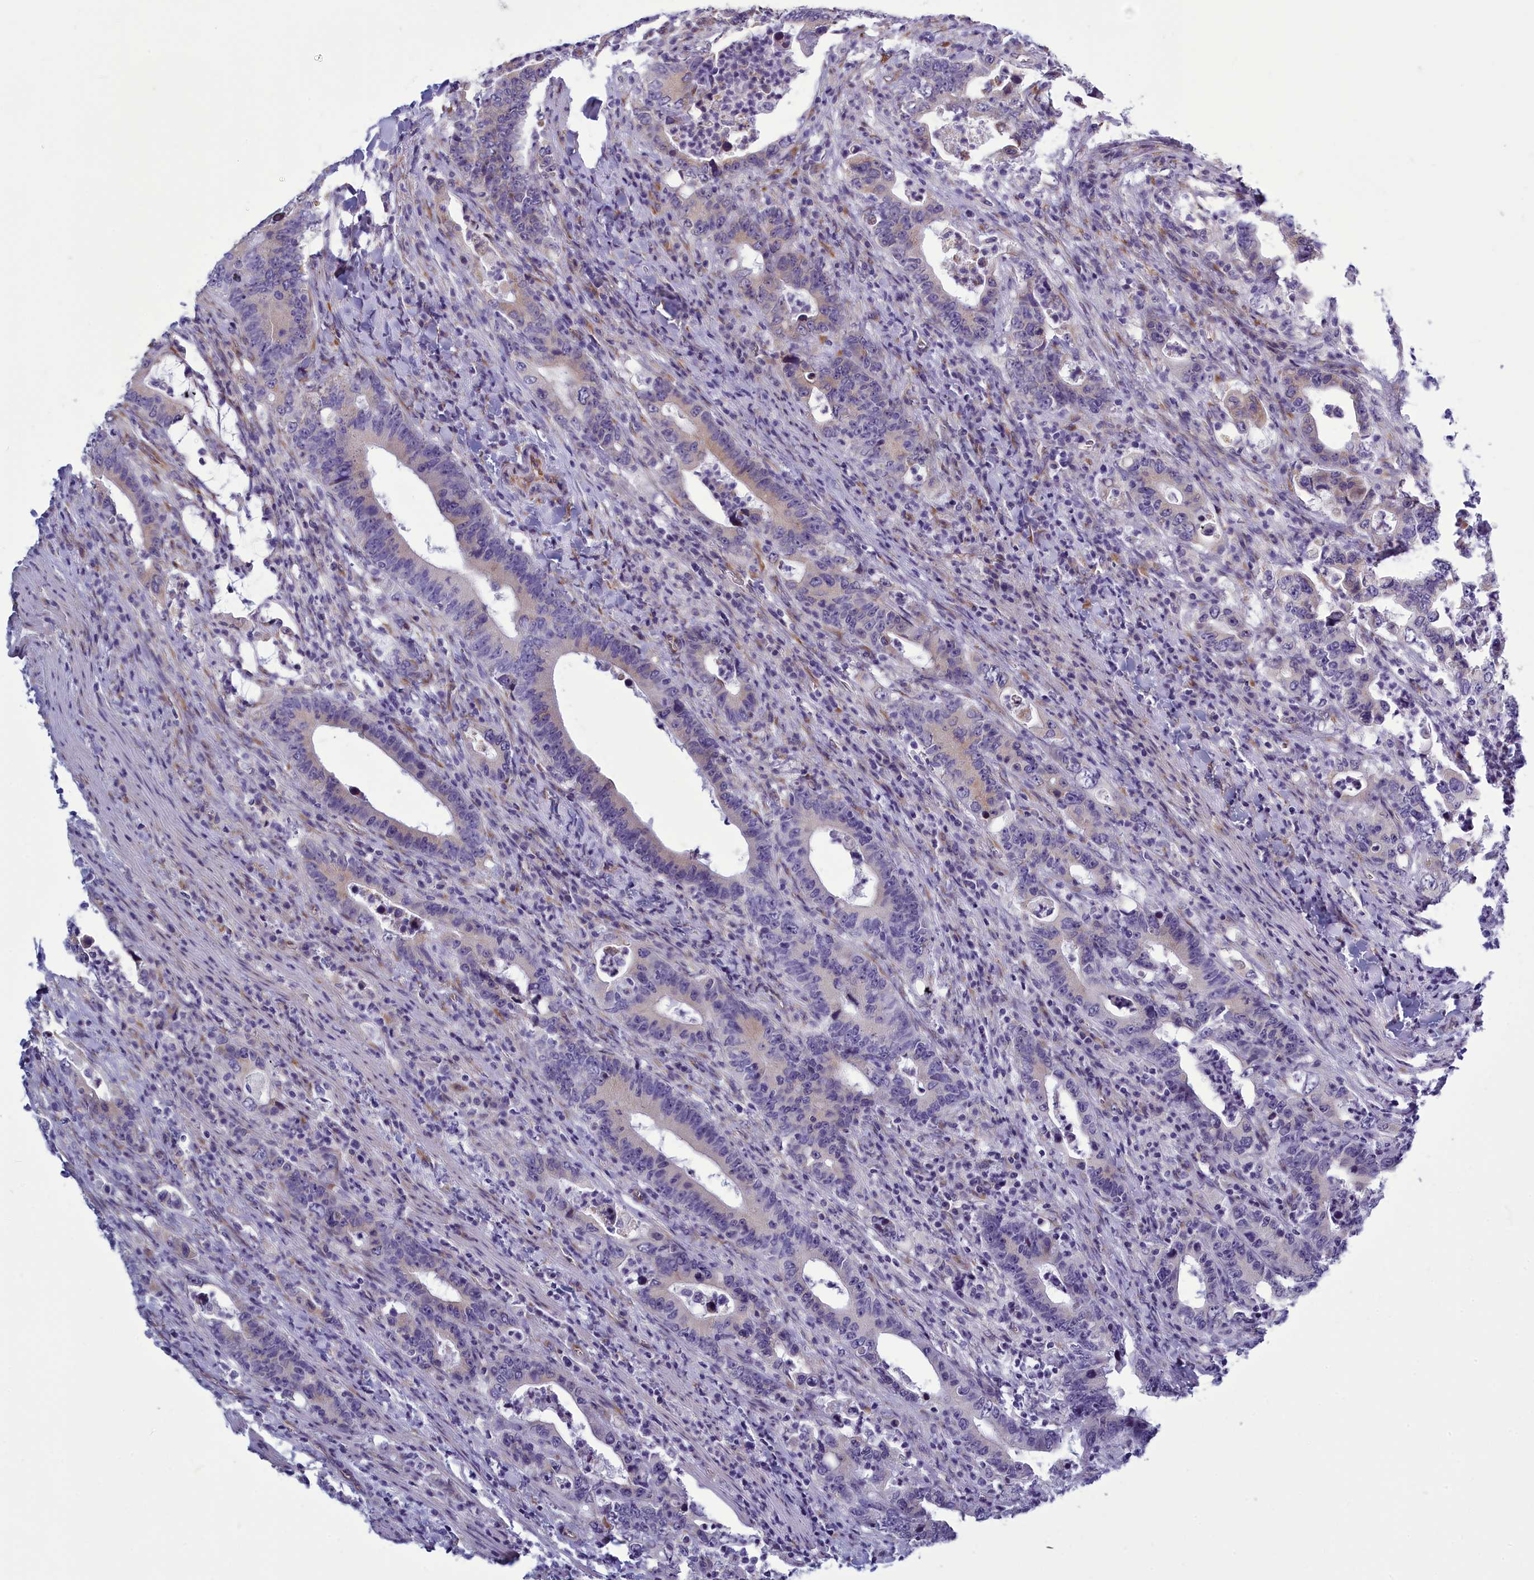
{"staining": {"intensity": "weak", "quantity": "<25%", "location": "cytoplasmic/membranous"}, "tissue": "colorectal cancer", "cell_type": "Tumor cells", "image_type": "cancer", "snomed": [{"axis": "morphology", "description": "Adenocarcinoma, NOS"}, {"axis": "topography", "description": "Colon"}], "caption": "An immunohistochemistry histopathology image of colorectal cancer is shown. There is no staining in tumor cells of colorectal cancer.", "gene": "CENATAC", "patient": {"sex": "female", "age": 75}}